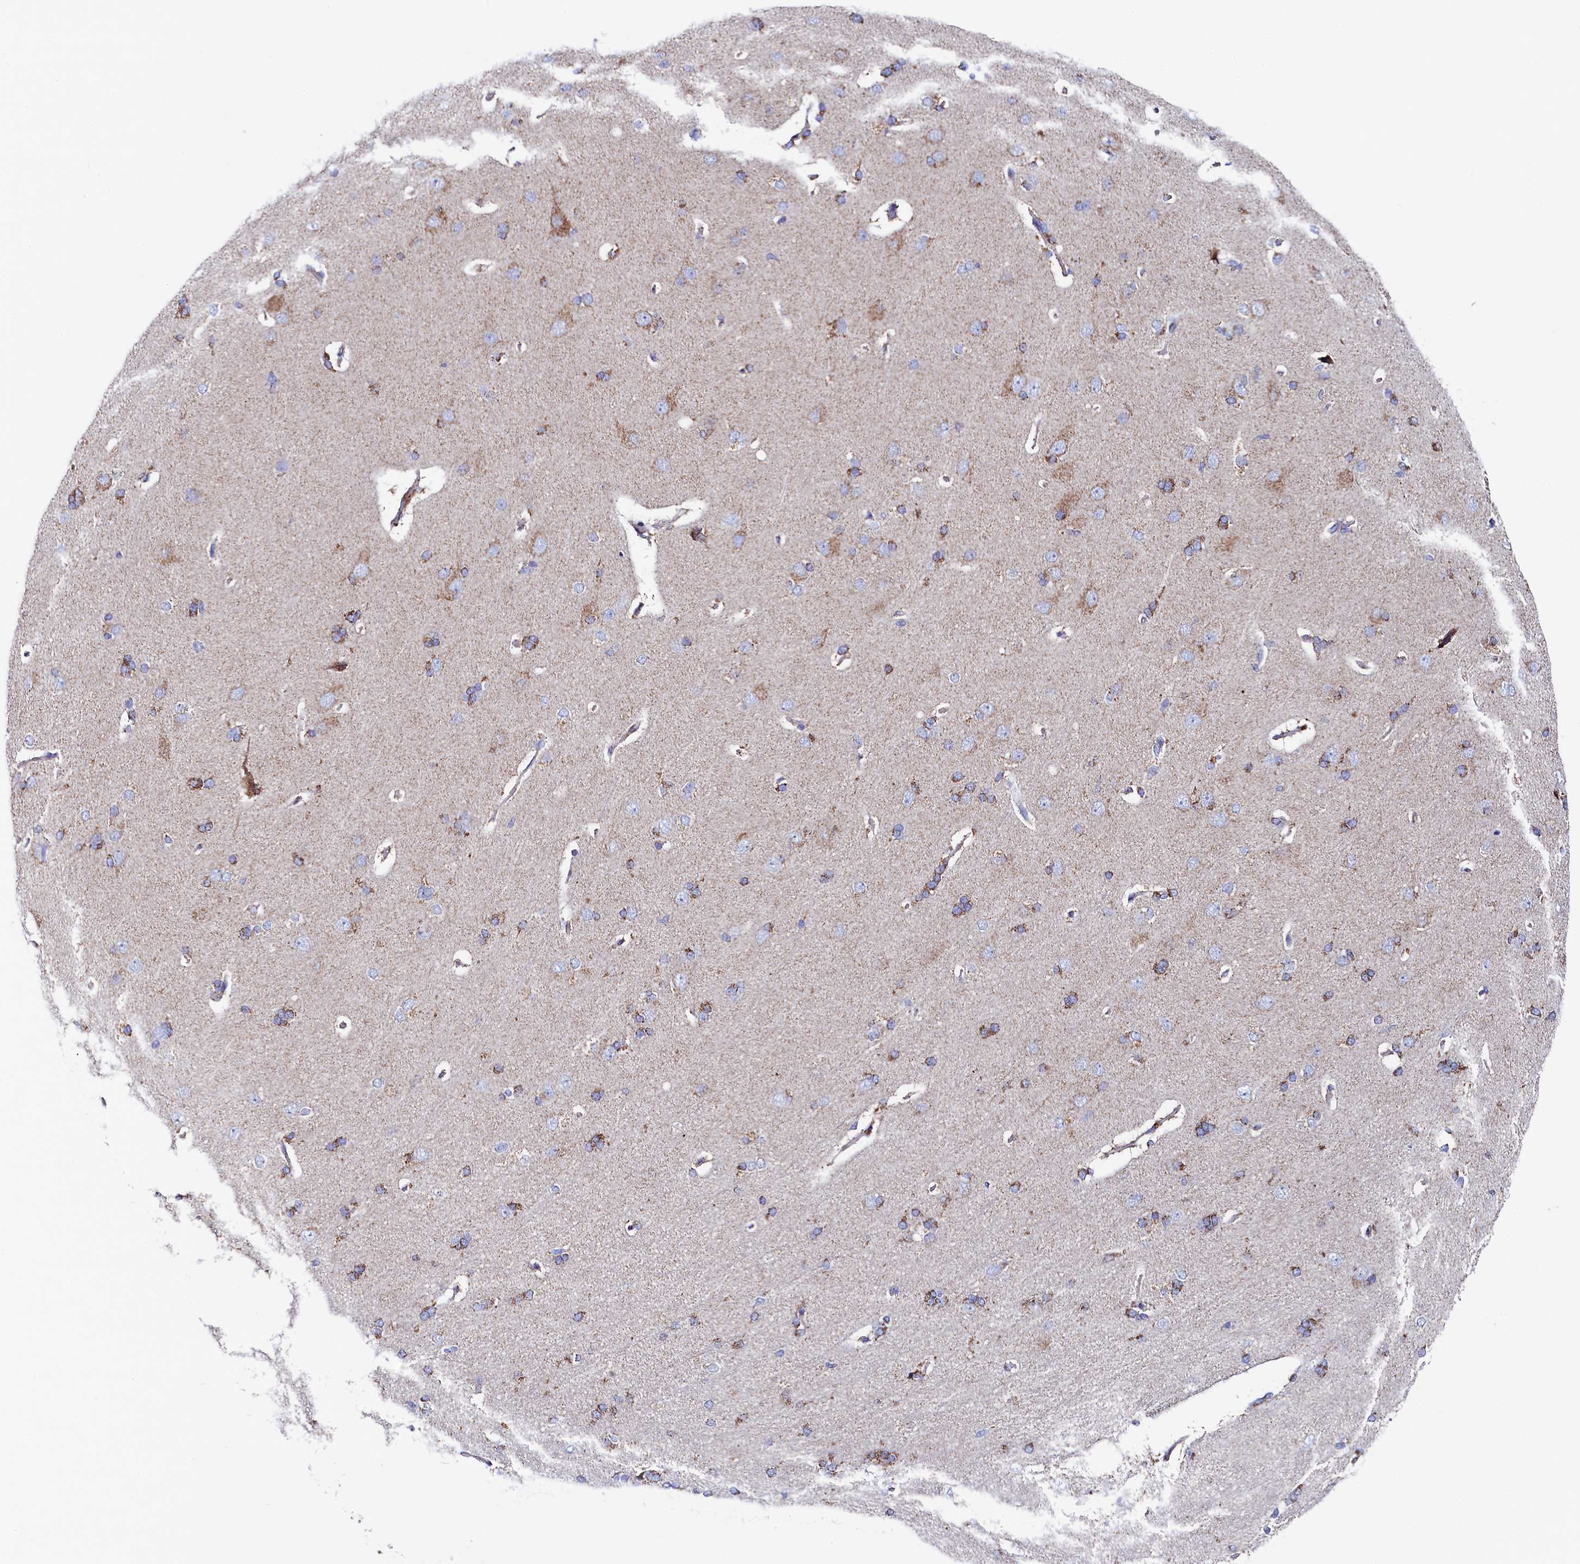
{"staining": {"intensity": "moderate", "quantity": "25%-75%", "location": "cytoplasmic/membranous"}, "tissue": "cerebral cortex", "cell_type": "Endothelial cells", "image_type": "normal", "snomed": [{"axis": "morphology", "description": "Normal tissue, NOS"}, {"axis": "topography", "description": "Cerebral cortex"}], "caption": "A high-resolution photomicrograph shows immunohistochemistry staining of unremarkable cerebral cortex, which reveals moderate cytoplasmic/membranous expression in about 25%-75% of endothelial cells. (Stains: DAB in brown, nuclei in blue, Microscopy: brightfield microscopy at high magnification).", "gene": "MMAB", "patient": {"sex": "male", "age": 62}}